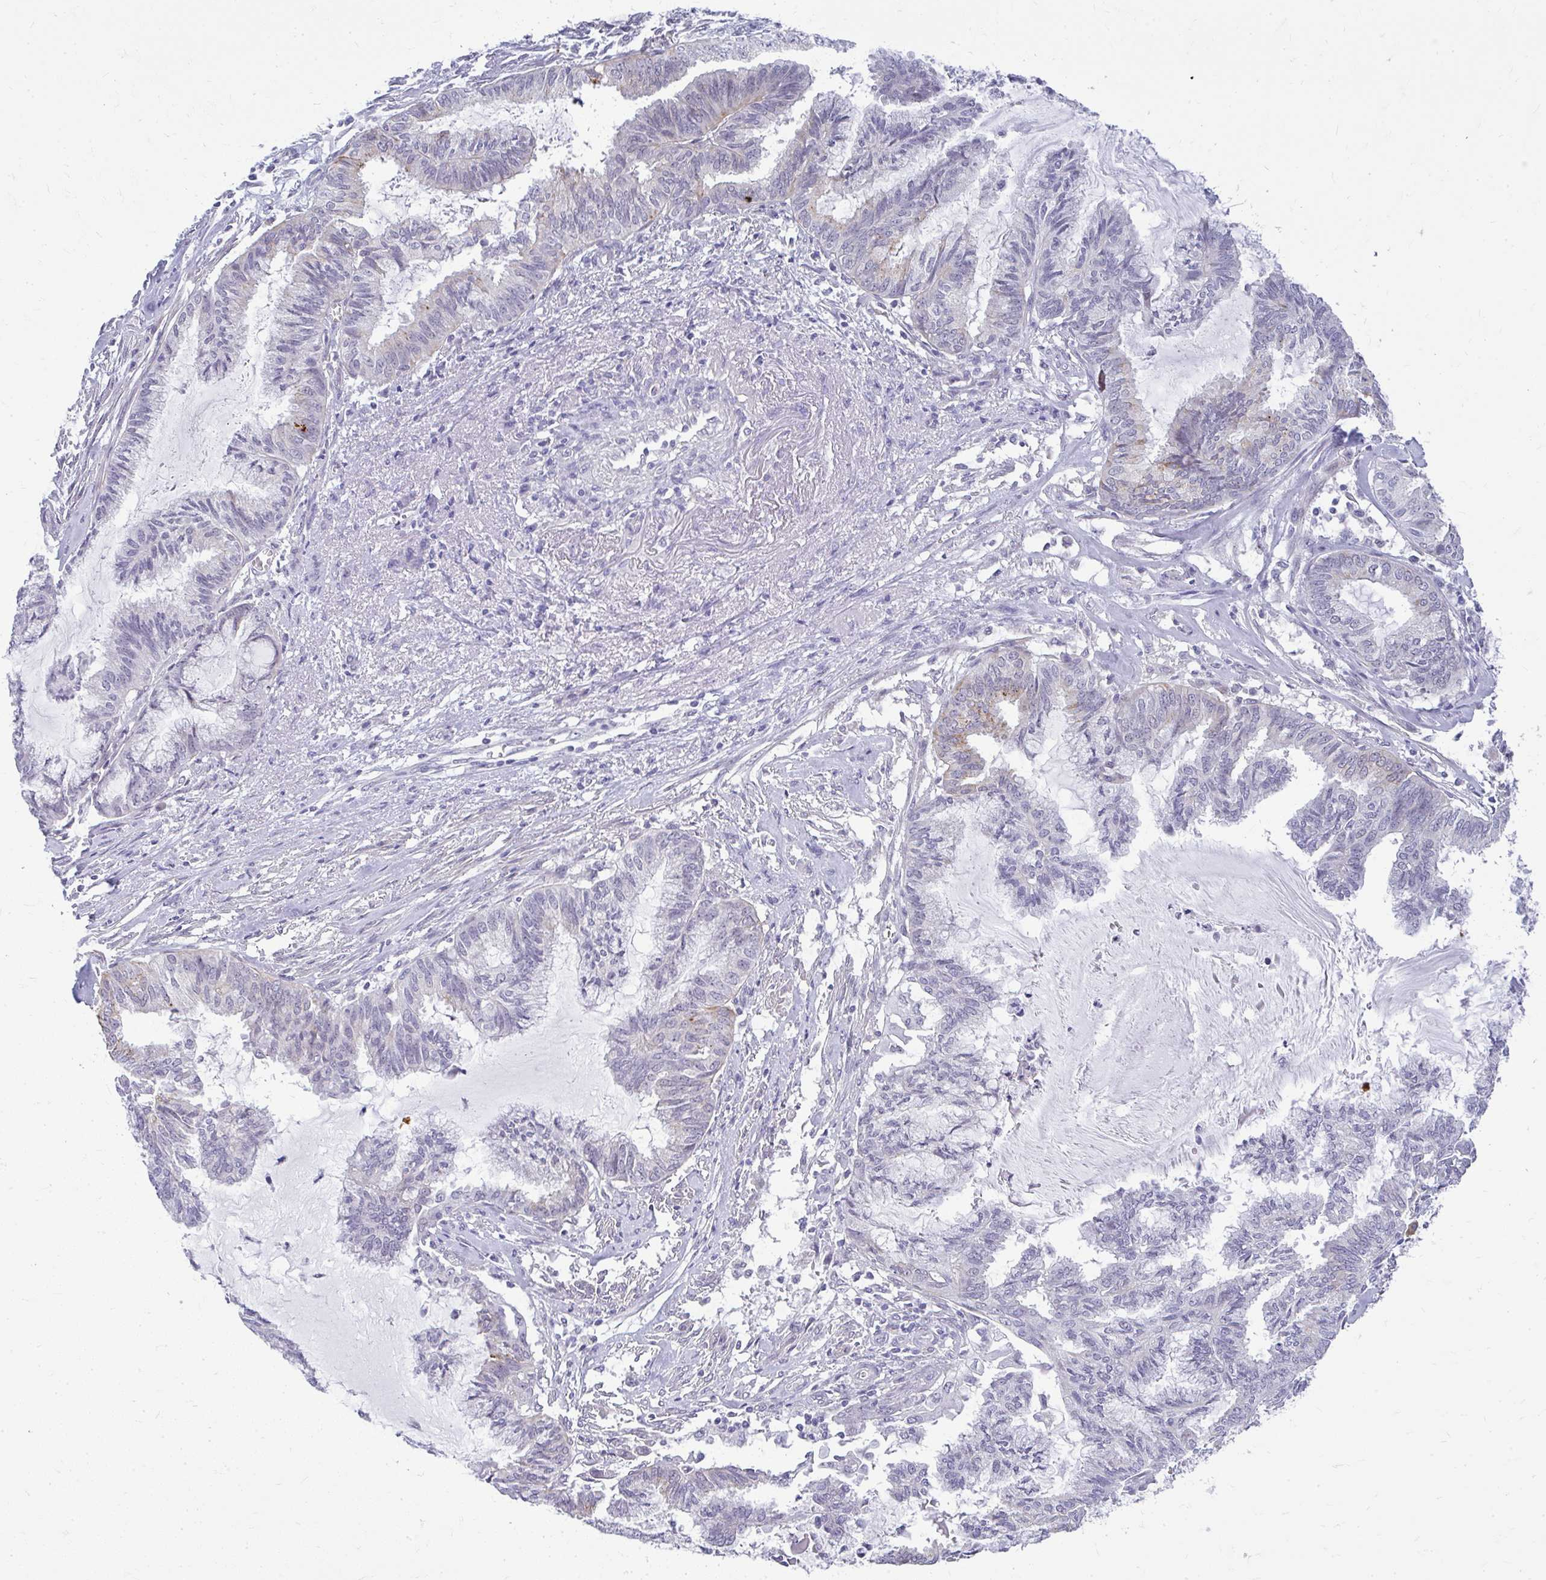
{"staining": {"intensity": "moderate", "quantity": "<25%", "location": "cytoplasmic/membranous"}, "tissue": "endometrial cancer", "cell_type": "Tumor cells", "image_type": "cancer", "snomed": [{"axis": "morphology", "description": "Adenocarcinoma, NOS"}, {"axis": "topography", "description": "Endometrium"}], "caption": "Endometrial cancer stained with DAB immunohistochemistry (IHC) exhibits low levels of moderate cytoplasmic/membranous staining in about <25% of tumor cells.", "gene": "TEX33", "patient": {"sex": "female", "age": 86}}